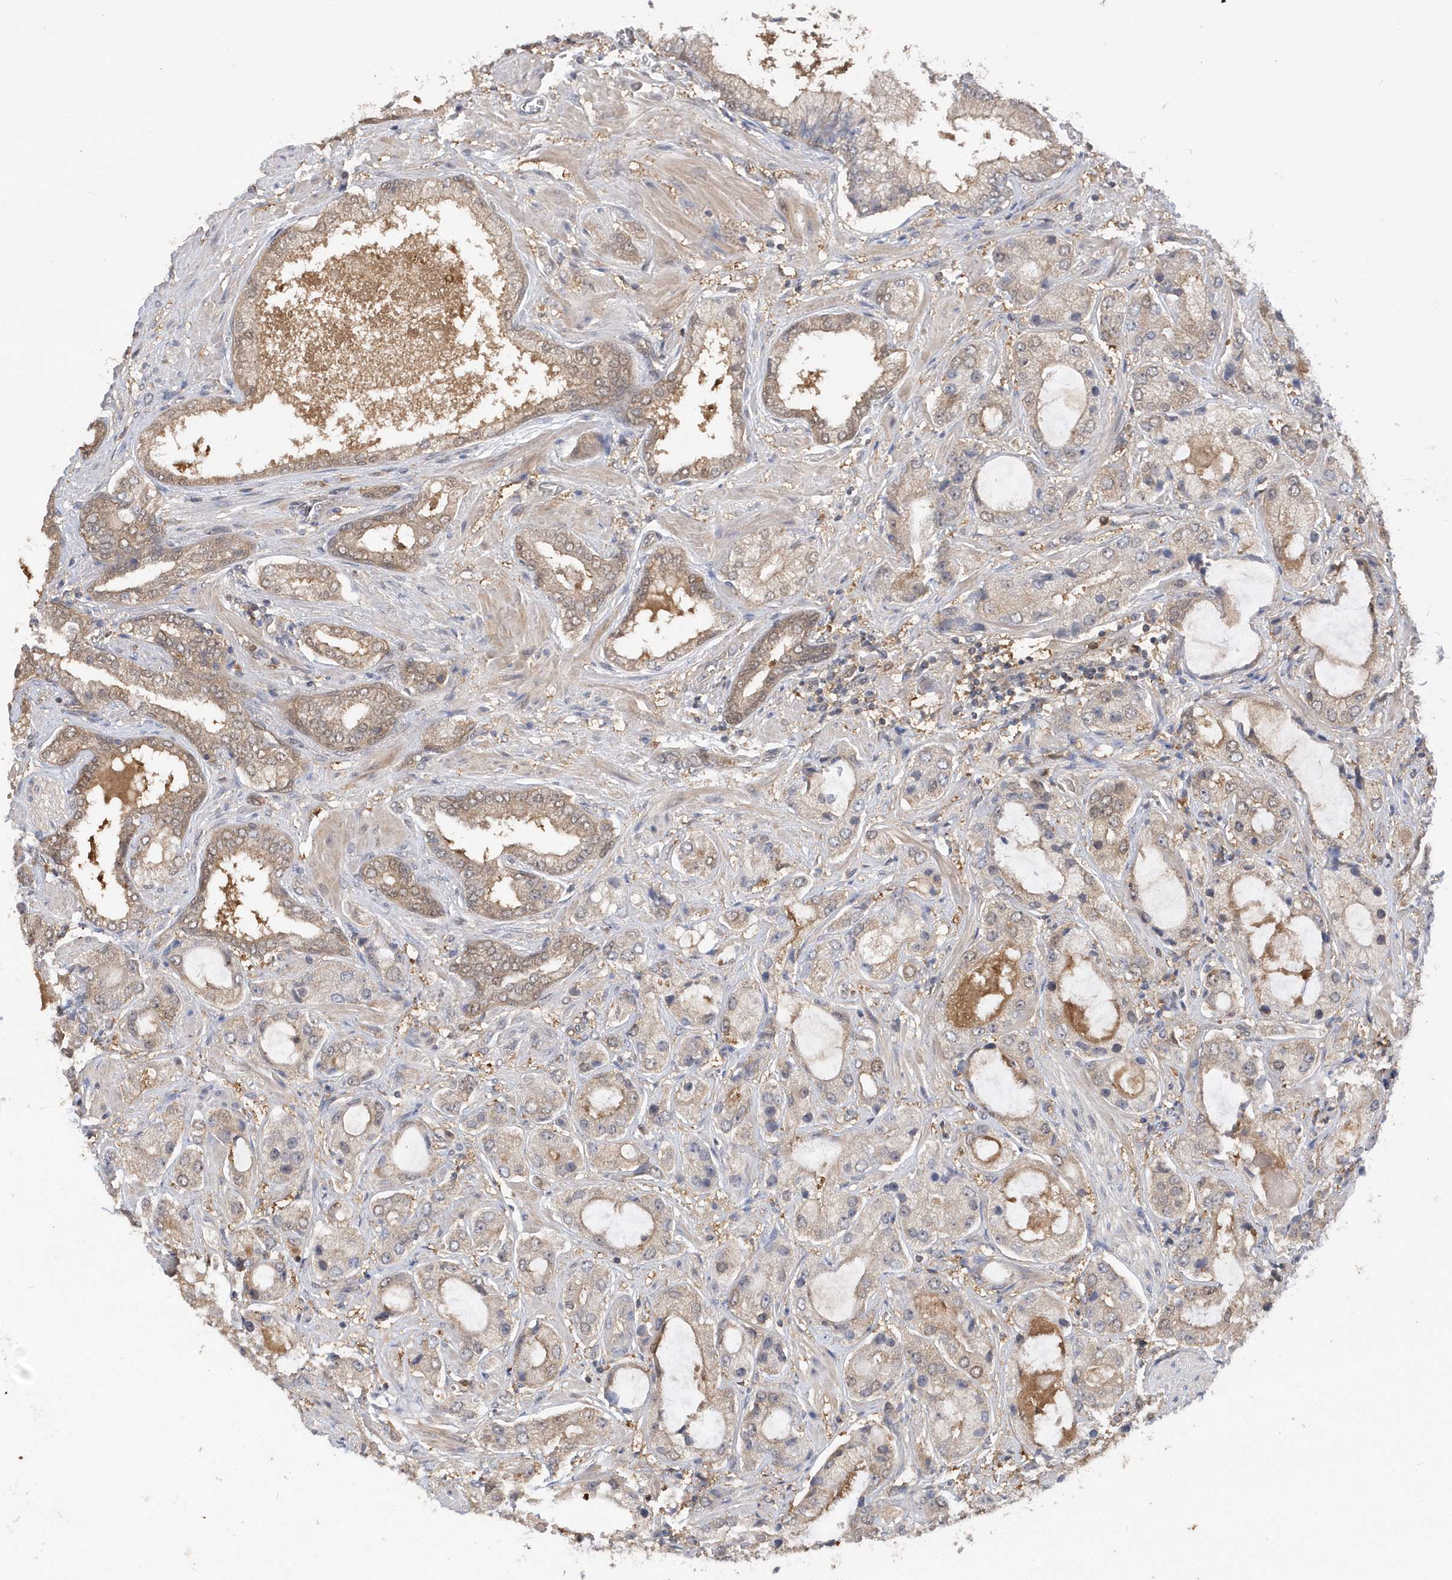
{"staining": {"intensity": "weak", "quantity": "<25%", "location": "cytoplasmic/membranous"}, "tissue": "prostate cancer", "cell_type": "Tumor cells", "image_type": "cancer", "snomed": [{"axis": "morphology", "description": "Adenocarcinoma, High grade"}, {"axis": "topography", "description": "Prostate"}], "caption": "Tumor cells are negative for protein expression in human prostate cancer.", "gene": "RPE", "patient": {"sex": "male", "age": 59}}